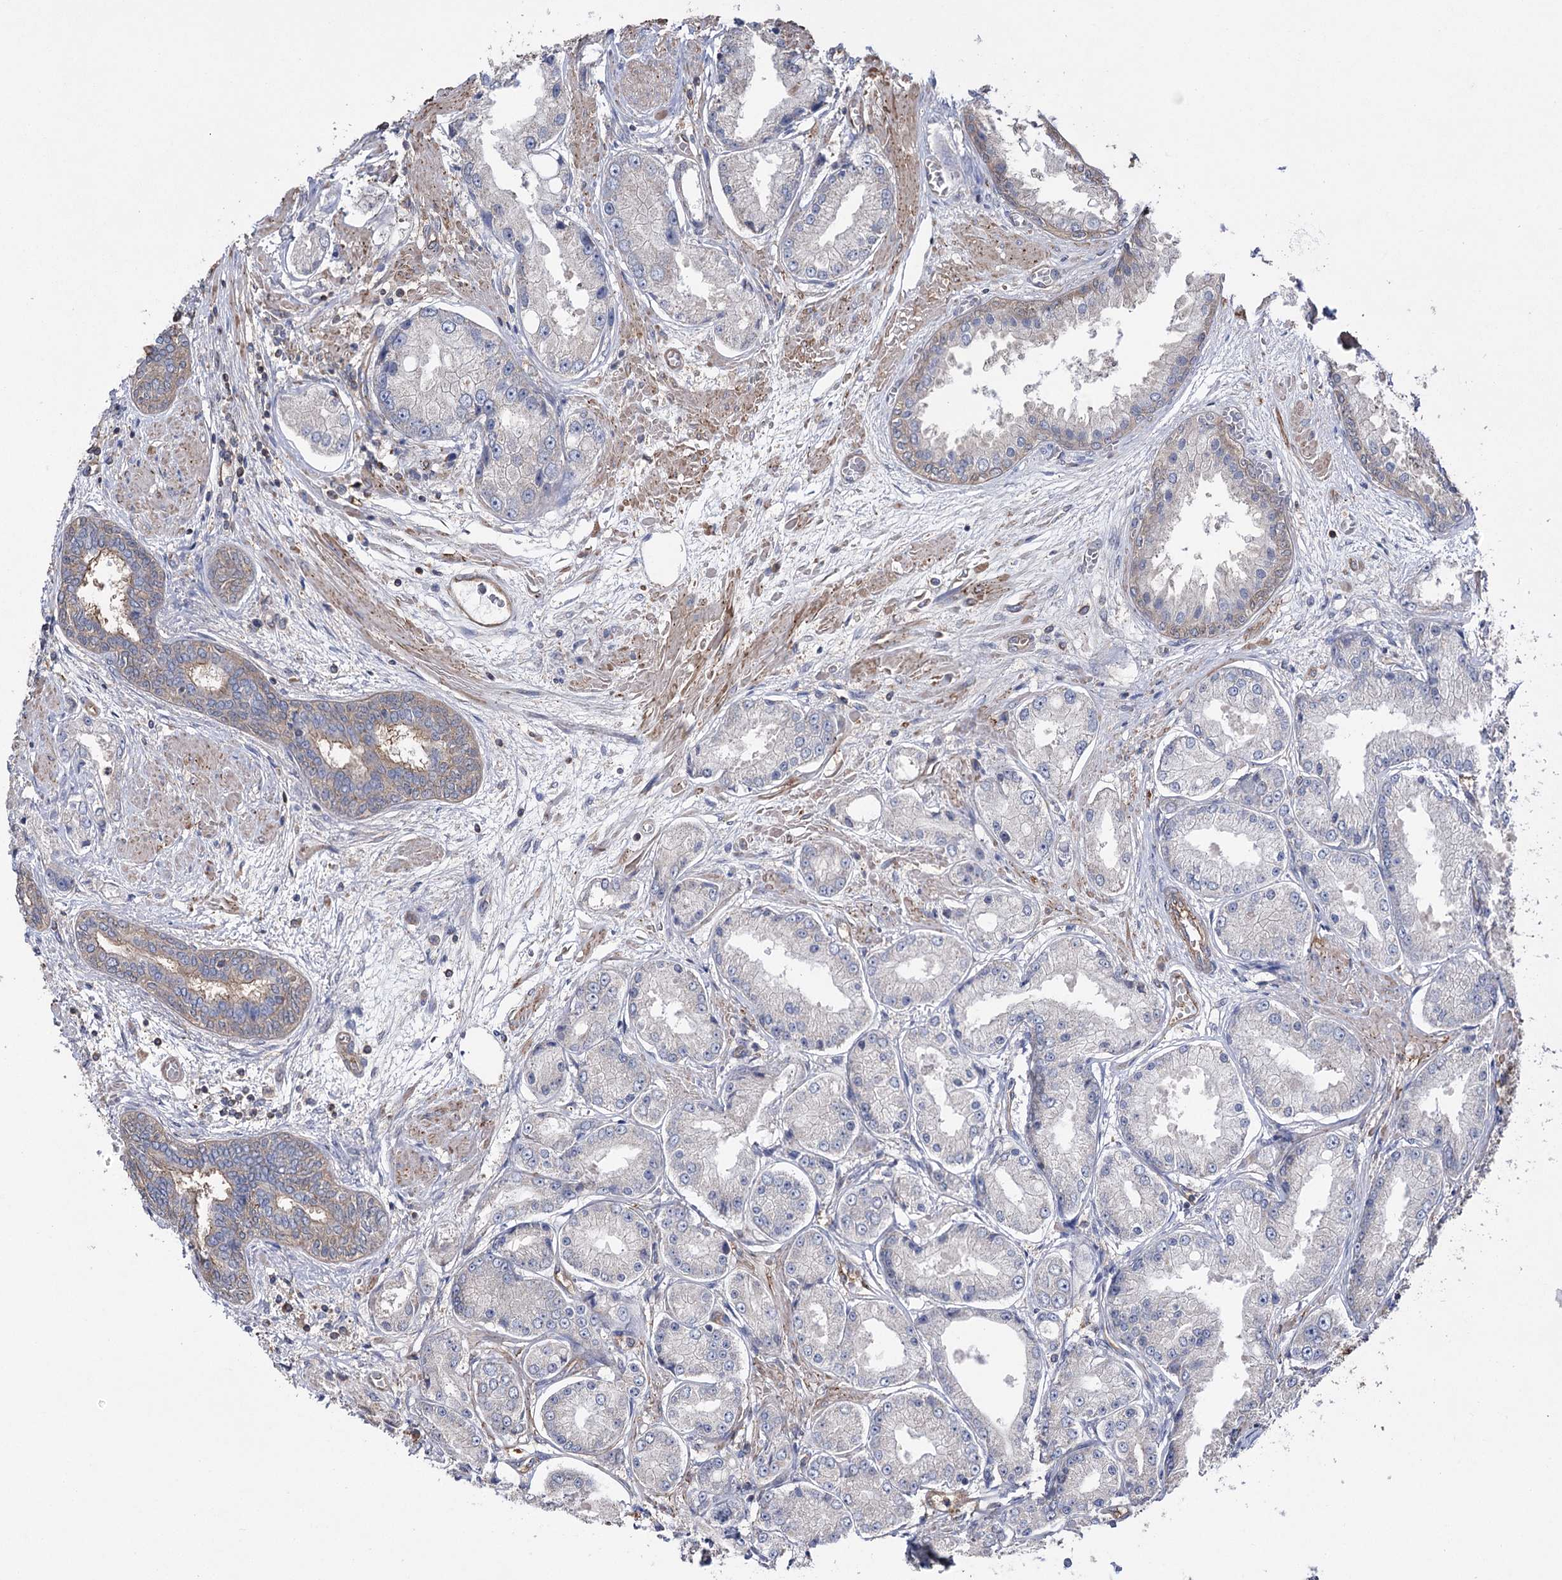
{"staining": {"intensity": "weak", "quantity": "<25%", "location": "cytoplasmic/membranous"}, "tissue": "prostate cancer", "cell_type": "Tumor cells", "image_type": "cancer", "snomed": [{"axis": "morphology", "description": "Adenocarcinoma, High grade"}, {"axis": "topography", "description": "Prostate"}], "caption": "Tumor cells are negative for protein expression in human prostate cancer.", "gene": "LARS2", "patient": {"sex": "male", "age": 59}}